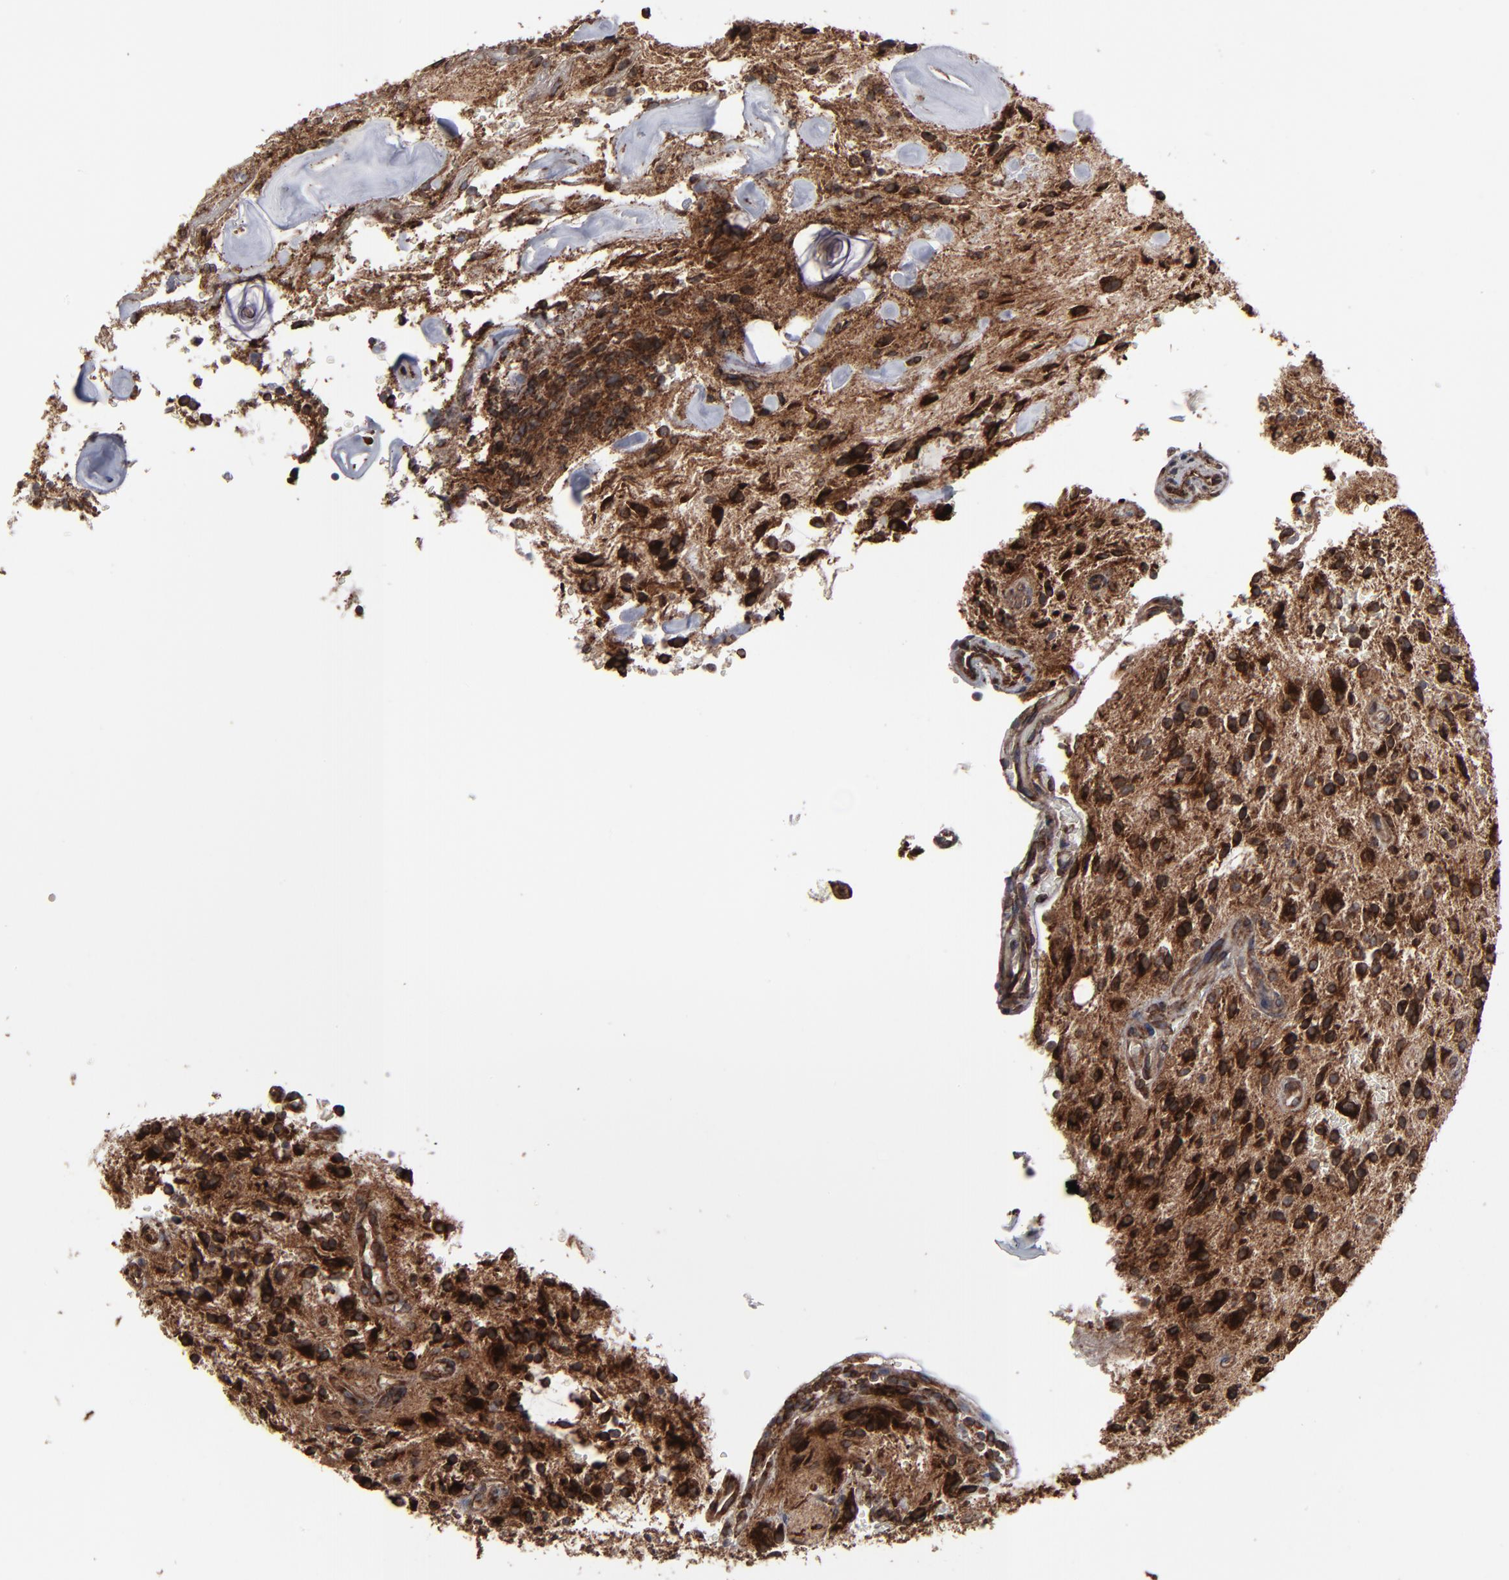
{"staining": {"intensity": "strong", "quantity": ">75%", "location": "cytoplasmic/membranous"}, "tissue": "glioma", "cell_type": "Tumor cells", "image_type": "cancer", "snomed": [{"axis": "morphology", "description": "Glioma, malignant, NOS"}, {"axis": "topography", "description": "Cerebellum"}], "caption": "DAB immunohistochemical staining of malignant glioma displays strong cytoplasmic/membranous protein positivity in about >75% of tumor cells.", "gene": "CNIH1", "patient": {"sex": "female", "age": 10}}